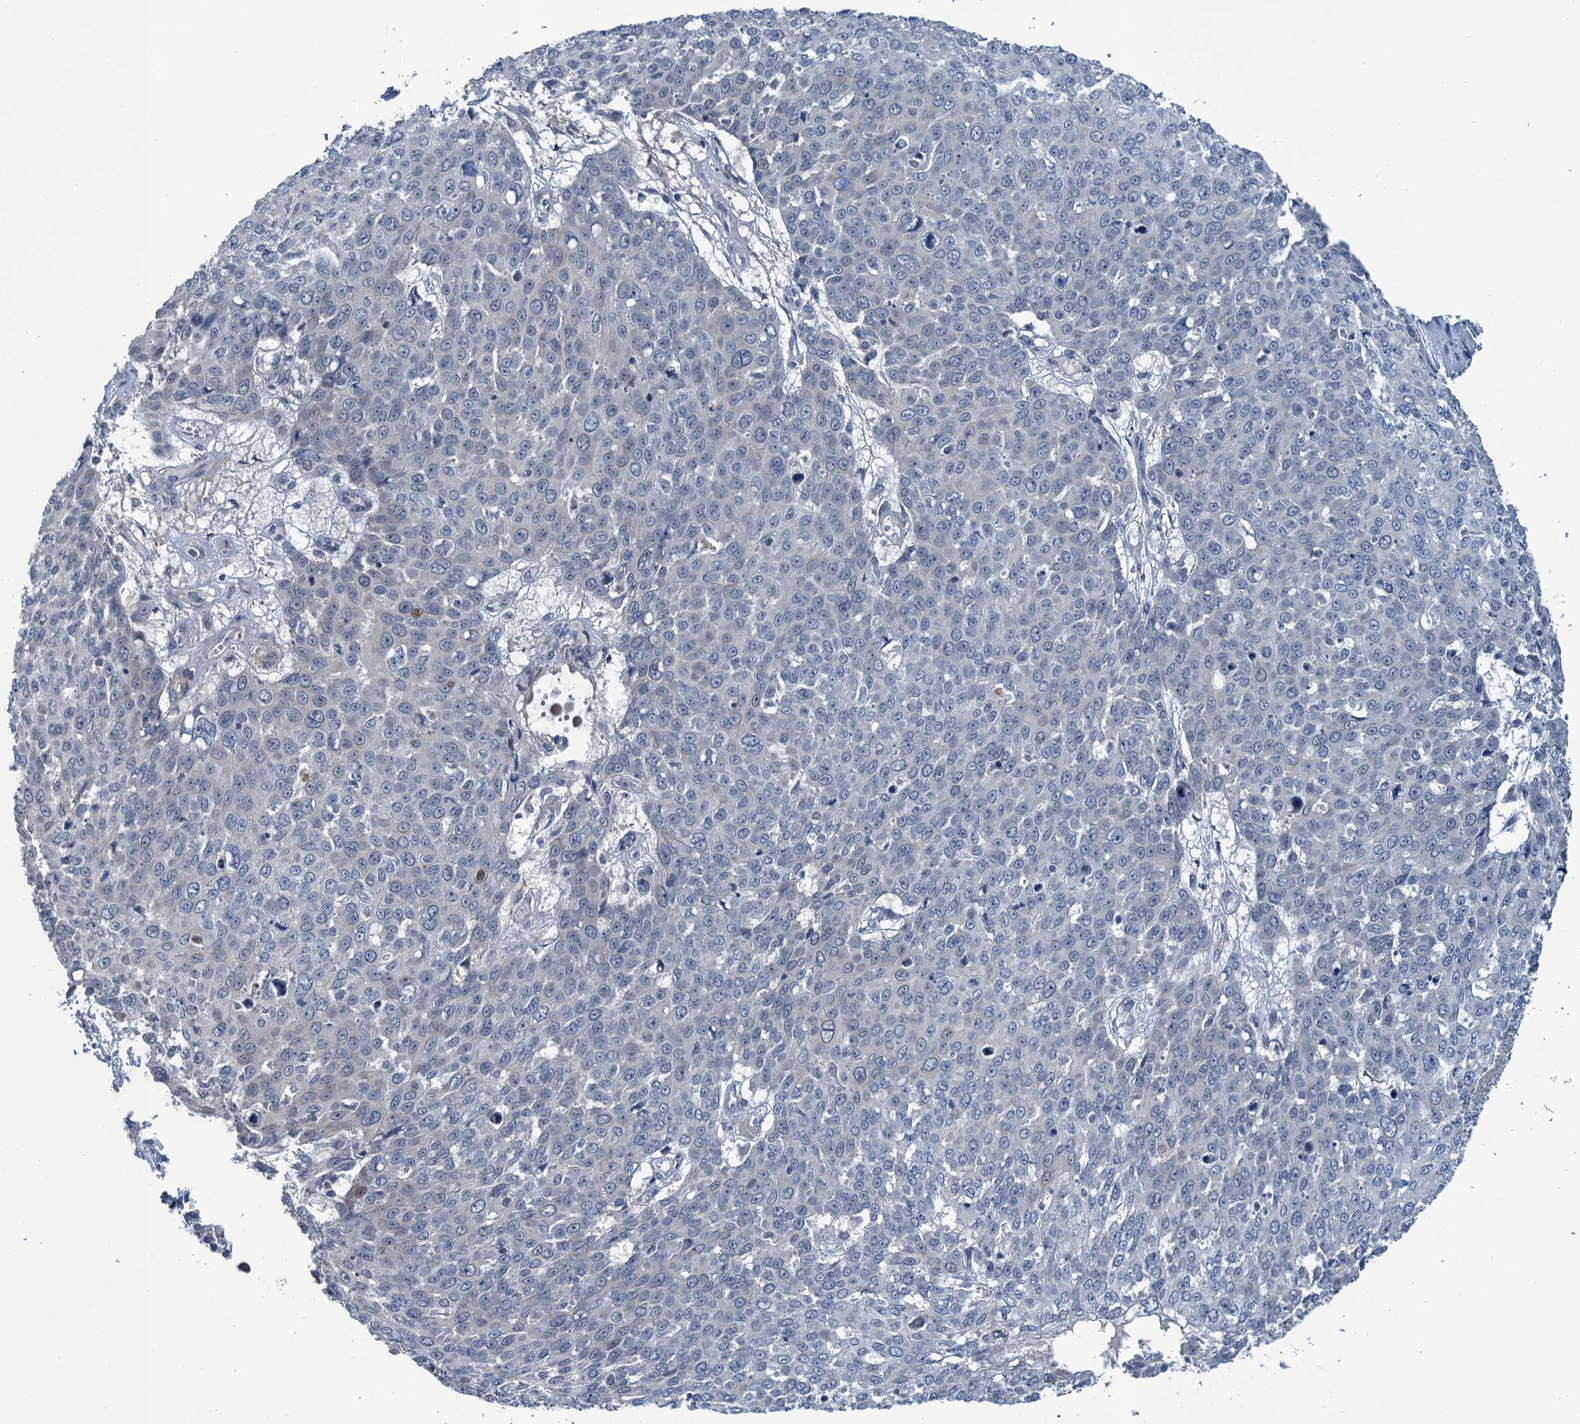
{"staining": {"intensity": "negative", "quantity": "none", "location": "none"}, "tissue": "skin cancer", "cell_type": "Tumor cells", "image_type": "cancer", "snomed": [{"axis": "morphology", "description": "Squamous cell carcinoma, NOS"}, {"axis": "topography", "description": "Skin"}], "caption": "Immunohistochemical staining of skin cancer (squamous cell carcinoma) displays no significant staining in tumor cells.", "gene": "MRFAP1", "patient": {"sex": "male", "age": 71}}